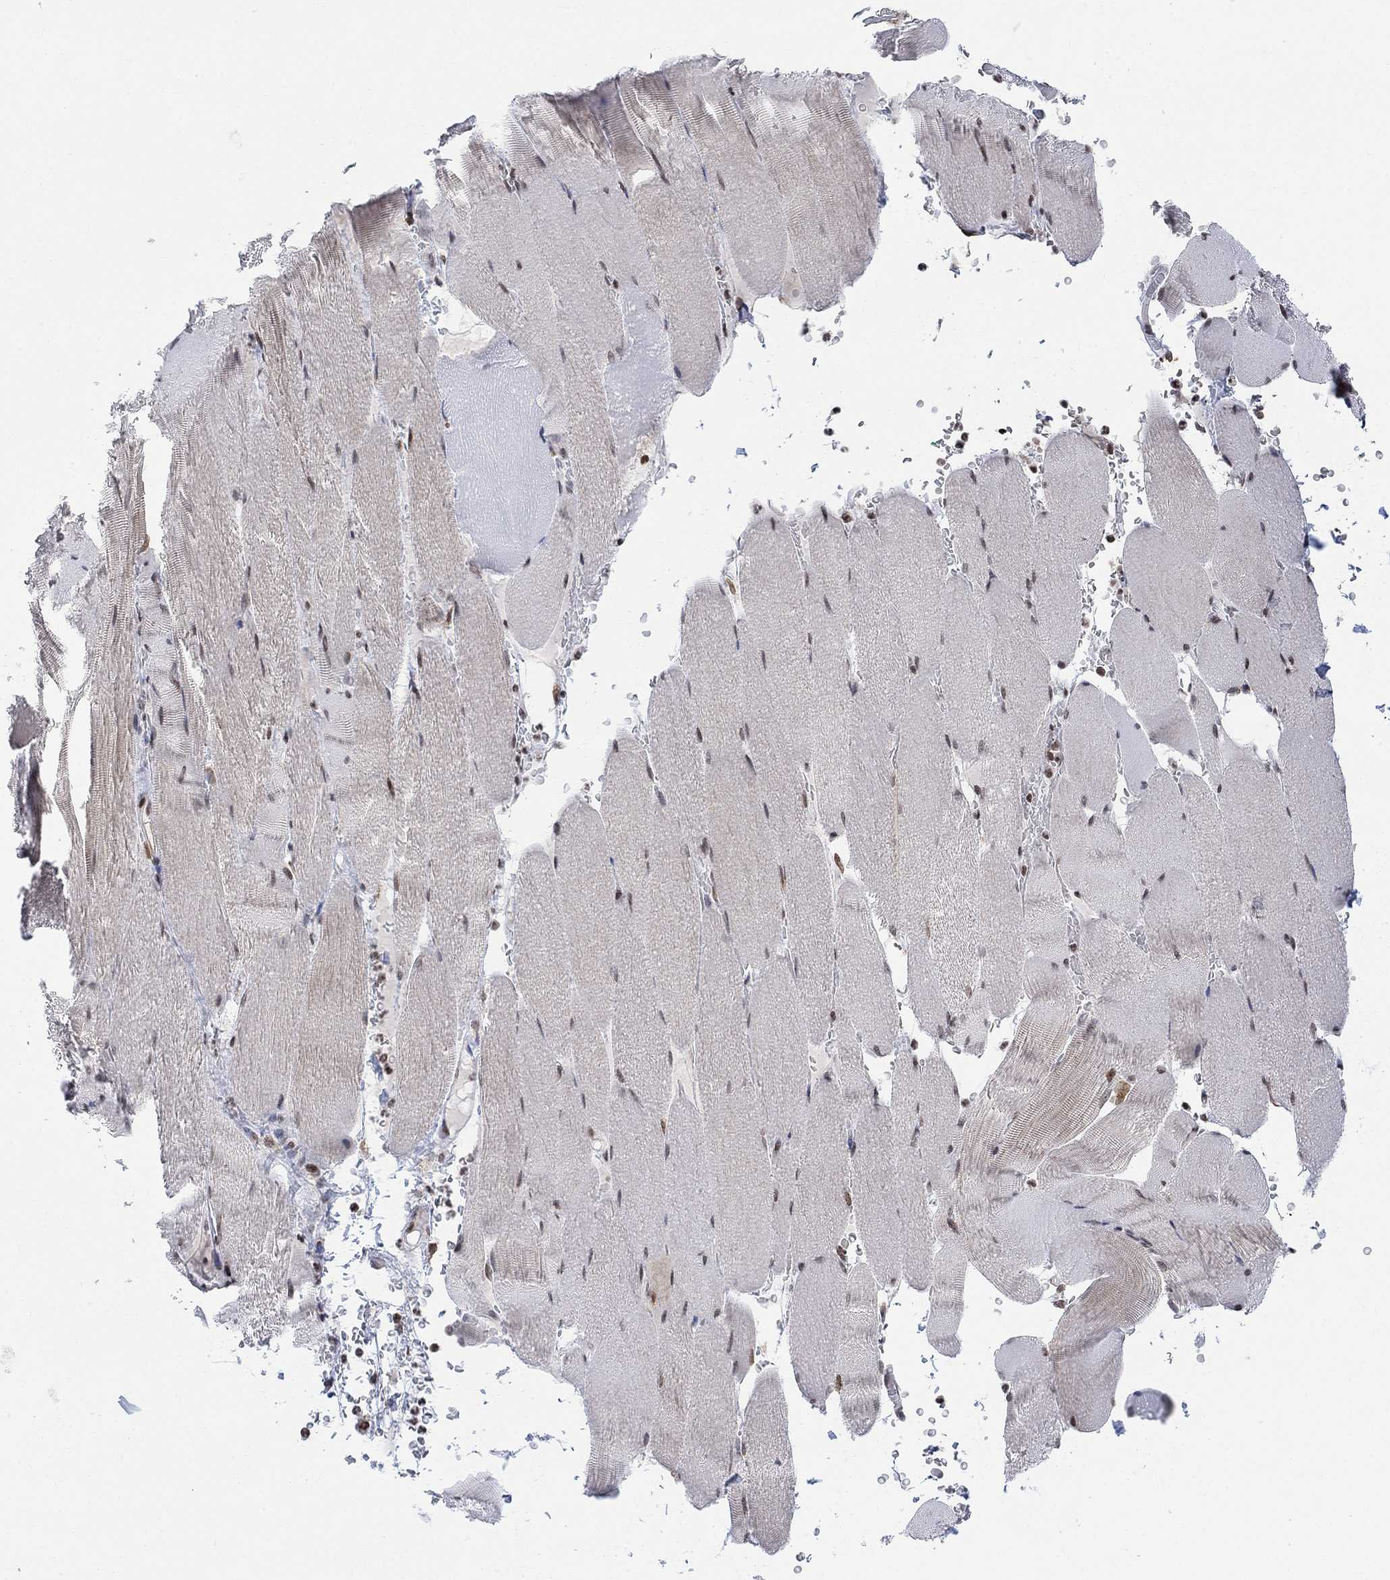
{"staining": {"intensity": "moderate", "quantity": "<25%", "location": "cytoplasmic/membranous,nuclear"}, "tissue": "skeletal muscle", "cell_type": "Myocytes", "image_type": "normal", "snomed": [{"axis": "morphology", "description": "Normal tissue, NOS"}, {"axis": "topography", "description": "Skeletal muscle"}], "caption": "Immunohistochemistry of normal skeletal muscle shows low levels of moderate cytoplasmic/membranous,nuclear expression in about <25% of myocytes. (brown staining indicates protein expression, while blue staining denotes nuclei).", "gene": "ABHD14A", "patient": {"sex": "male", "age": 56}}